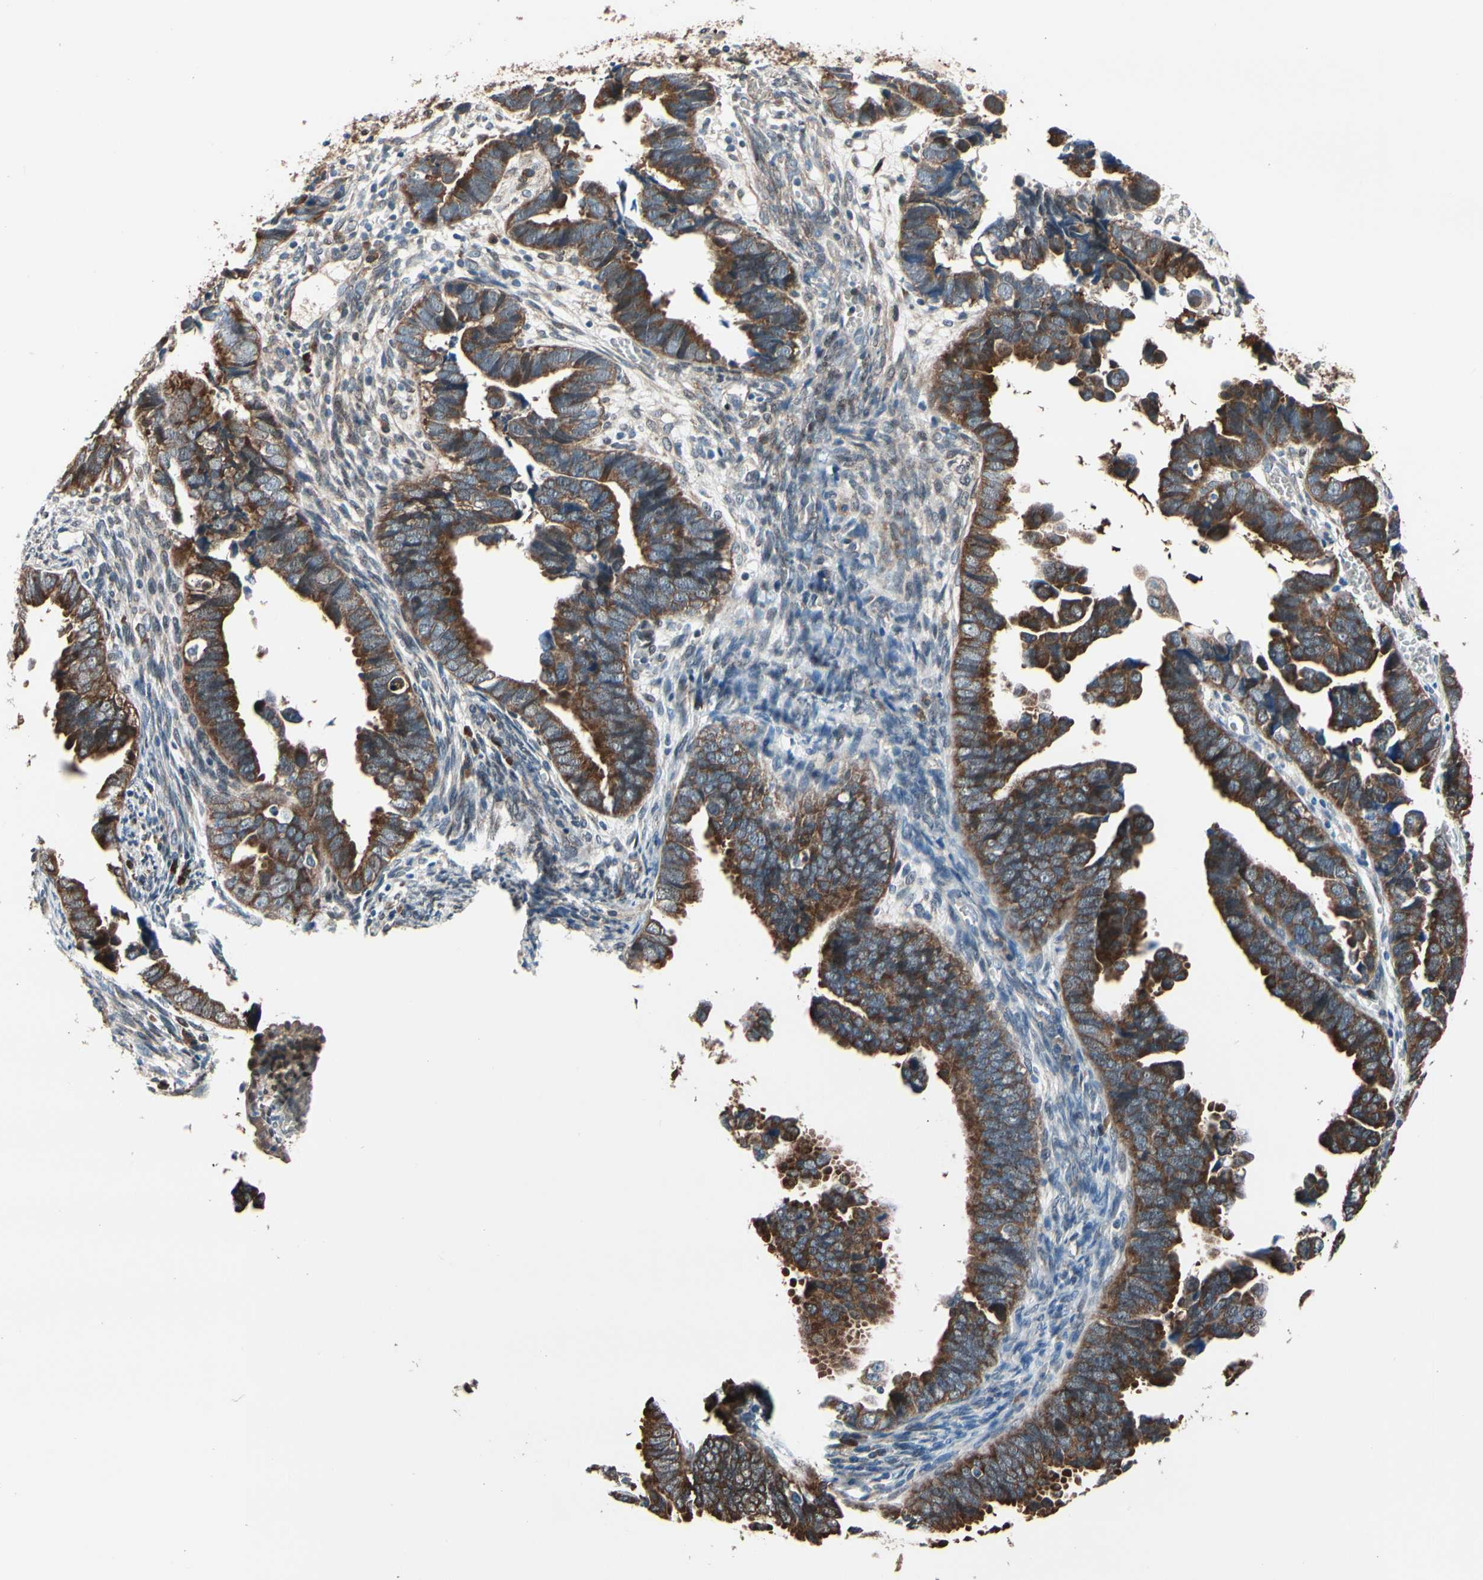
{"staining": {"intensity": "strong", "quantity": ">75%", "location": "cytoplasmic/membranous"}, "tissue": "endometrial cancer", "cell_type": "Tumor cells", "image_type": "cancer", "snomed": [{"axis": "morphology", "description": "Adenocarcinoma, NOS"}, {"axis": "topography", "description": "Endometrium"}], "caption": "Immunohistochemical staining of human adenocarcinoma (endometrial) demonstrates high levels of strong cytoplasmic/membranous staining in about >75% of tumor cells.", "gene": "PRDX2", "patient": {"sex": "female", "age": 75}}